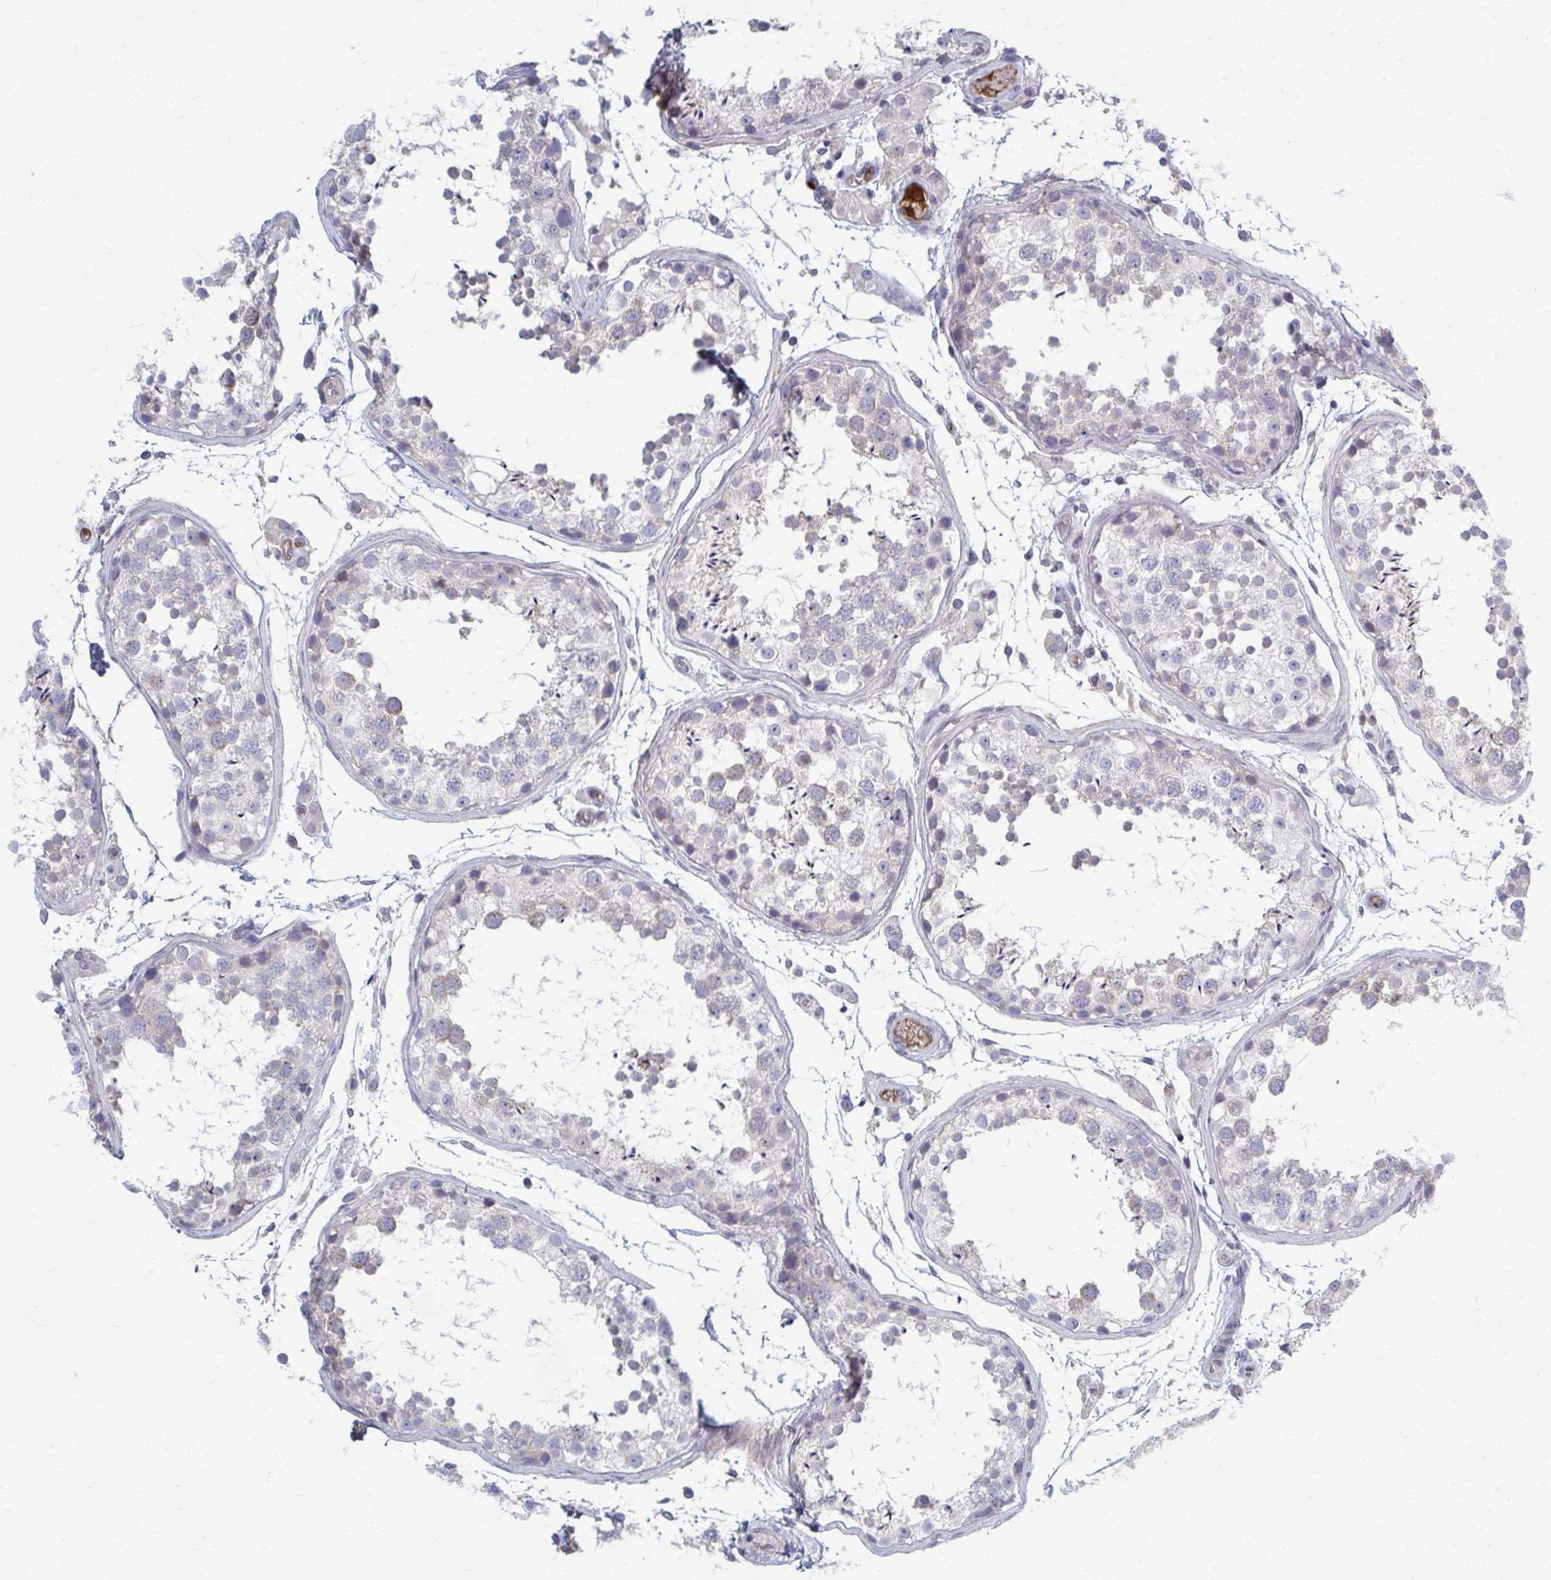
{"staining": {"intensity": "negative", "quantity": "none", "location": "none"}, "tissue": "testis", "cell_type": "Cells in seminiferous ducts", "image_type": "normal", "snomed": [{"axis": "morphology", "description": "Normal tissue, NOS"}, {"axis": "topography", "description": "Testis"}], "caption": "This is a micrograph of immunohistochemistry (IHC) staining of unremarkable testis, which shows no staining in cells in seminiferous ducts. (DAB (3,3'-diaminobenzidine) IHC visualized using brightfield microscopy, high magnification).", "gene": "MCRIP2", "patient": {"sex": "male", "age": 29}}